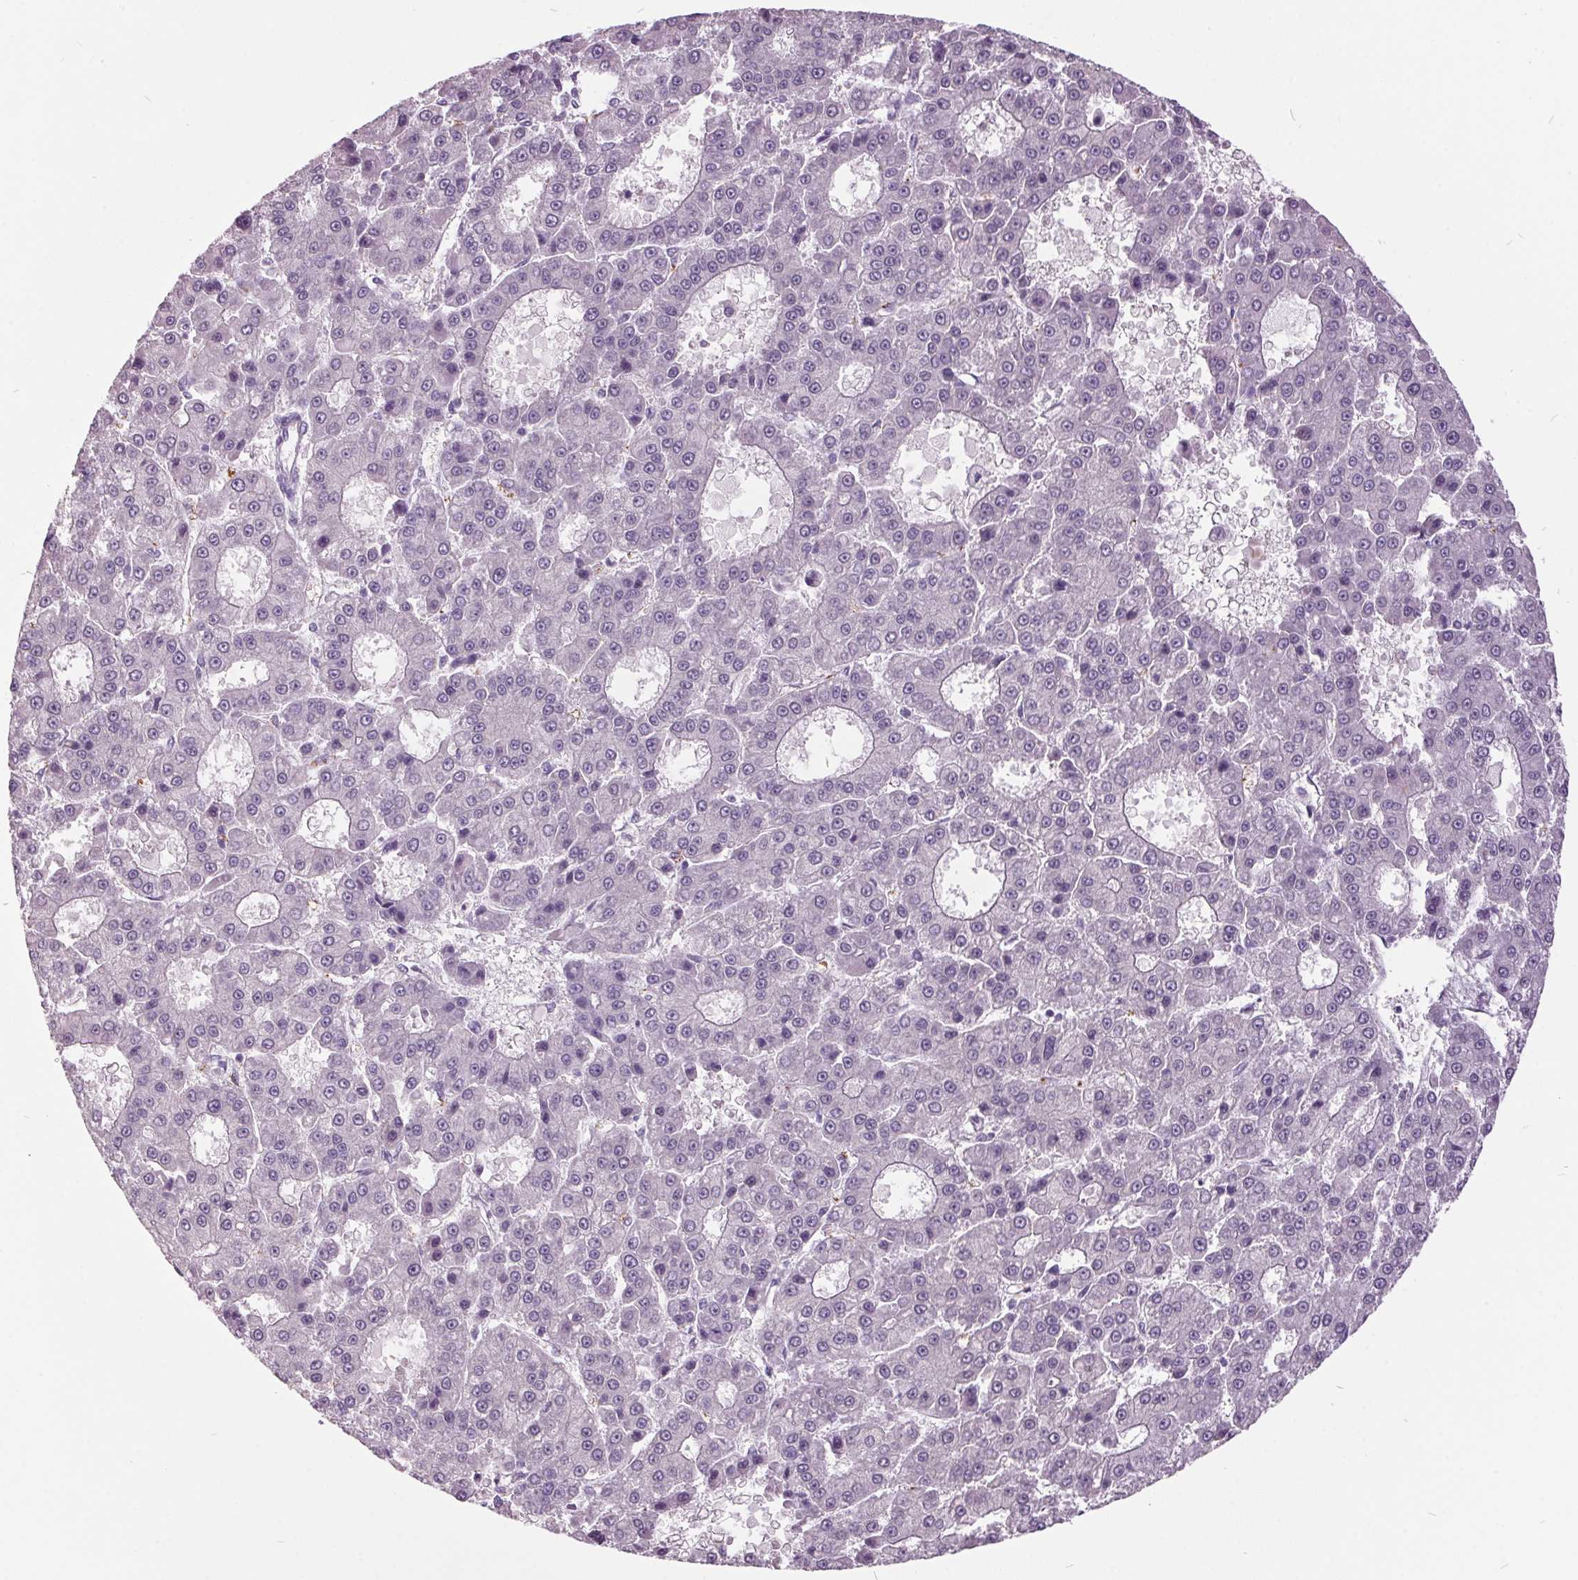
{"staining": {"intensity": "negative", "quantity": "none", "location": "none"}, "tissue": "liver cancer", "cell_type": "Tumor cells", "image_type": "cancer", "snomed": [{"axis": "morphology", "description": "Carcinoma, Hepatocellular, NOS"}, {"axis": "topography", "description": "Liver"}], "caption": "A high-resolution micrograph shows immunohistochemistry staining of liver cancer (hepatocellular carcinoma), which demonstrates no significant positivity in tumor cells. The staining is performed using DAB brown chromogen with nuclei counter-stained in using hematoxylin.", "gene": "C2orf16", "patient": {"sex": "male", "age": 70}}